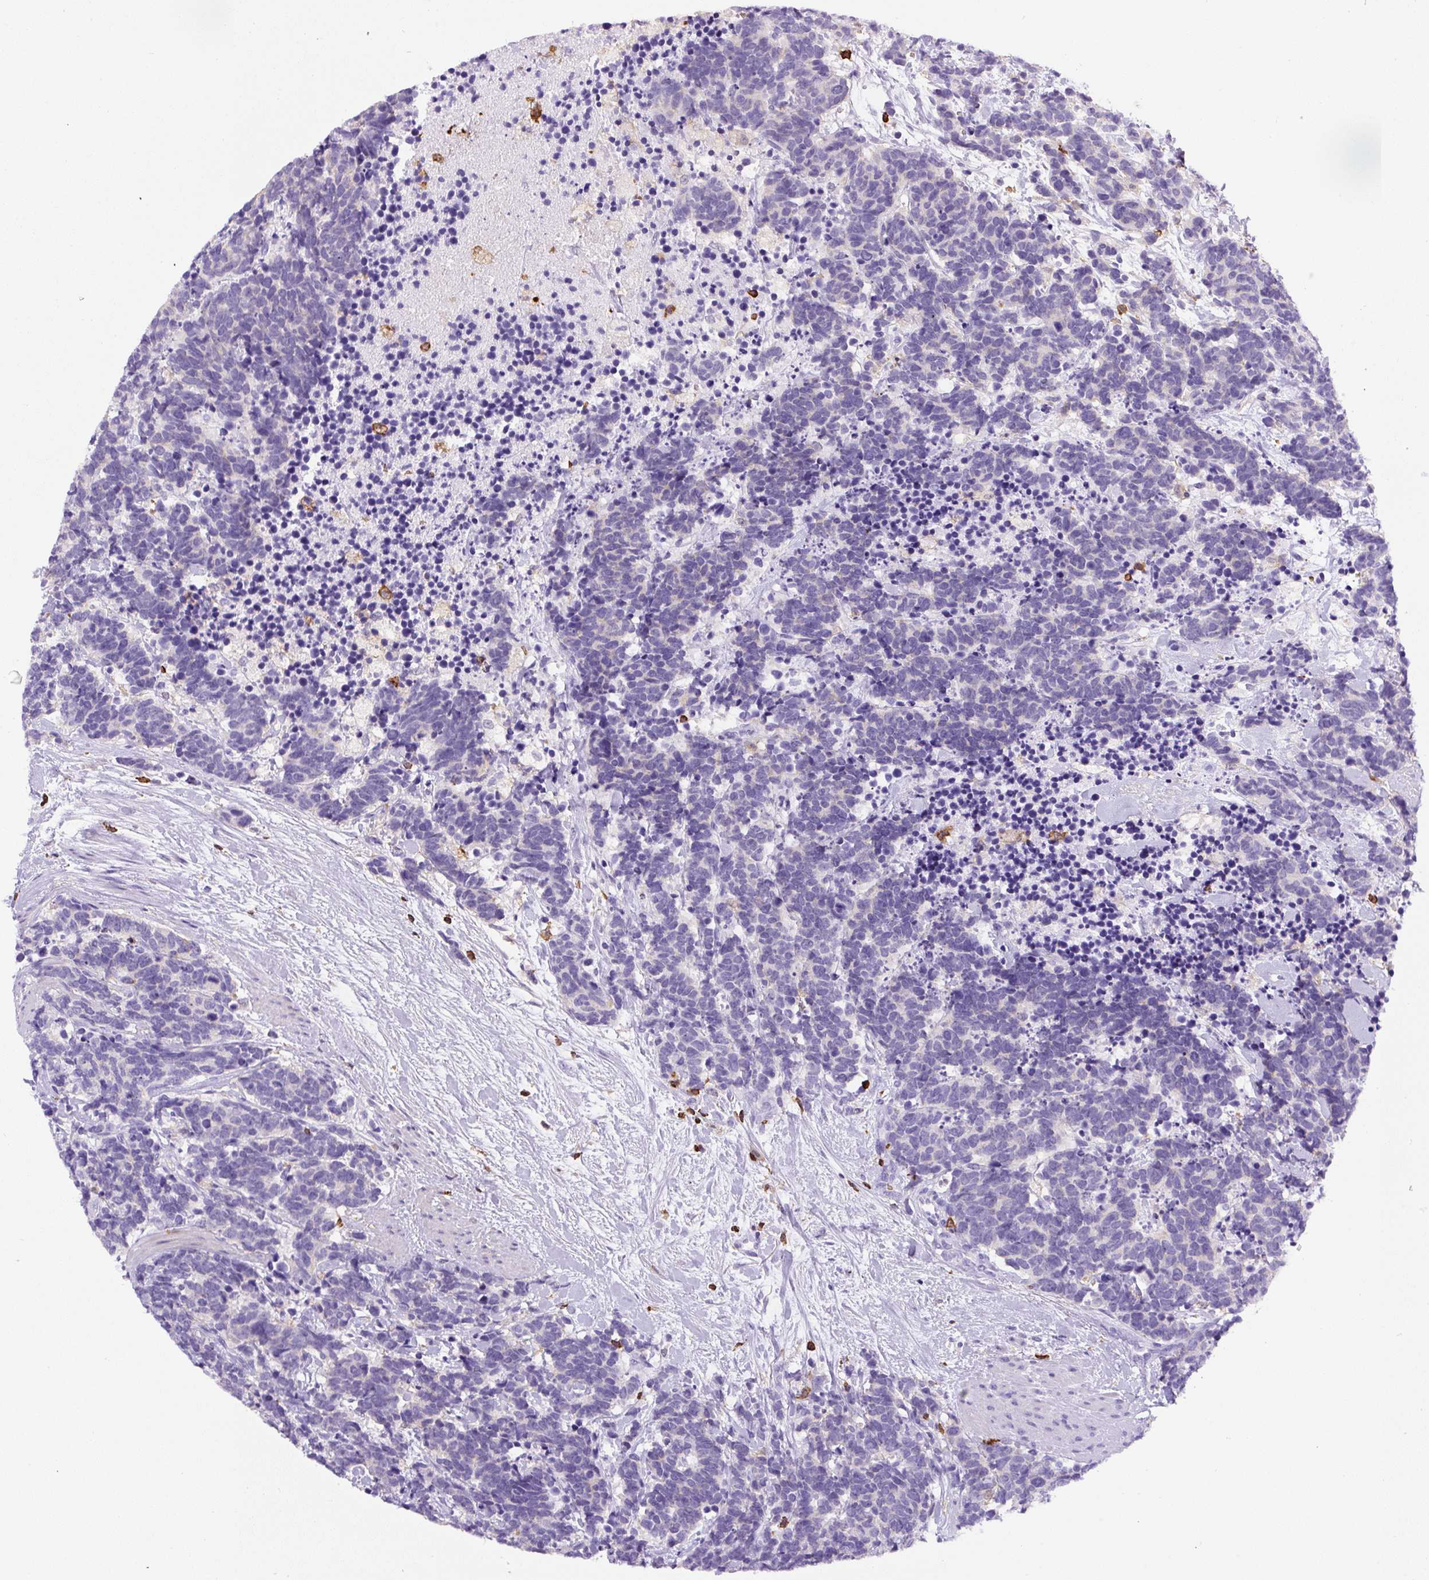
{"staining": {"intensity": "negative", "quantity": "none", "location": "none"}, "tissue": "carcinoid", "cell_type": "Tumor cells", "image_type": "cancer", "snomed": [{"axis": "morphology", "description": "Carcinoma, NOS"}, {"axis": "morphology", "description": "Carcinoid, malignant, NOS"}, {"axis": "topography", "description": "Prostate"}], "caption": "IHC of human malignant carcinoid exhibits no expression in tumor cells. Brightfield microscopy of immunohistochemistry stained with DAB (brown) and hematoxylin (blue), captured at high magnification.", "gene": "FAM228B", "patient": {"sex": "male", "age": 57}}